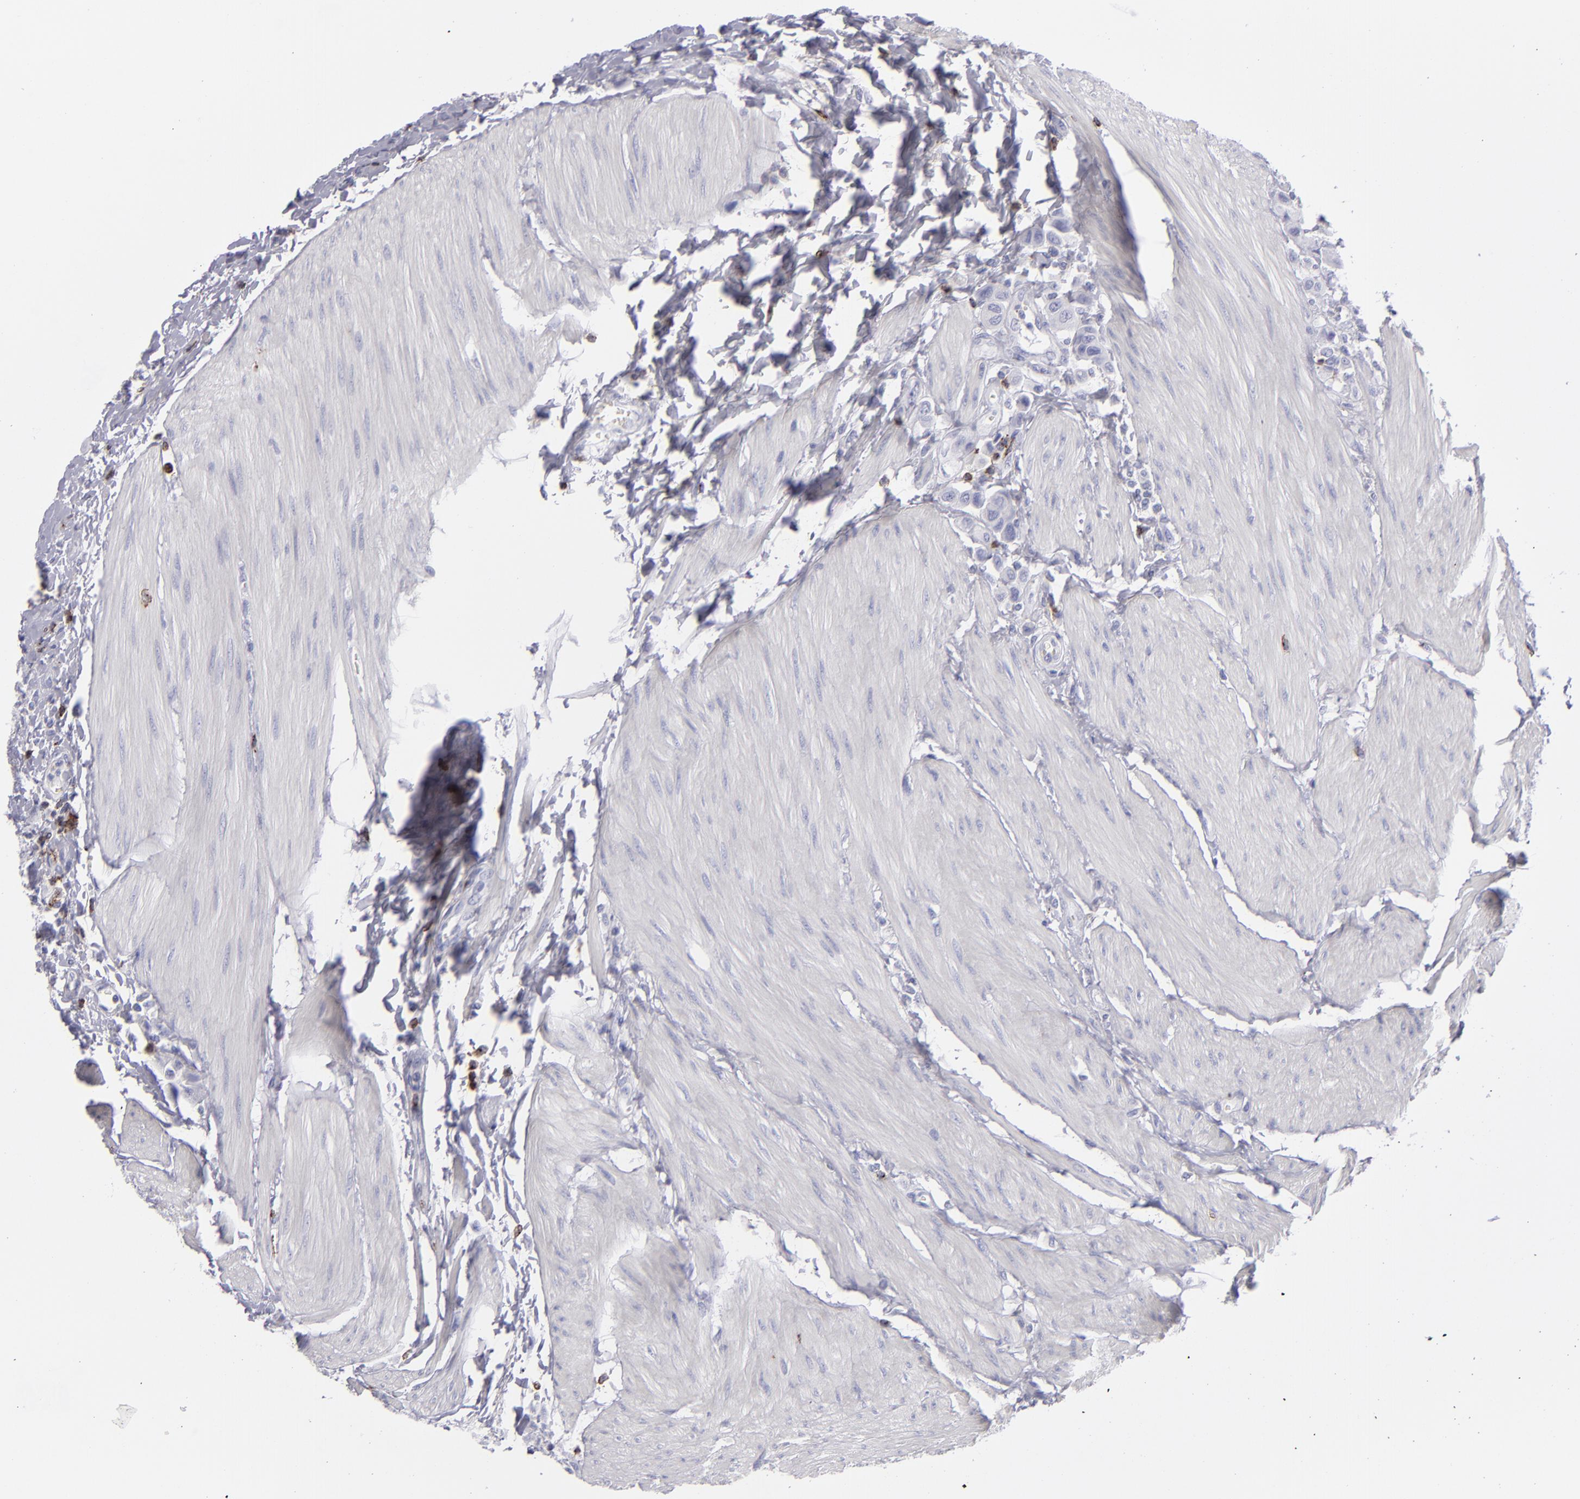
{"staining": {"intensity": "negative", "quantity": "none", "location": "none"}, "tissue": "urothelial cancer", "cell_type": "Tumor cells", "image_type": "cancer", "snomed": [{"axis": "morphology", "description": "Urothelial carcinoma, High grade"}, {"axis": "topography", "description": "Urinary bladder"}], "caption": "This image is of urothelial cancer stained with IHC to label a protein in brown with the nuclei are counter-stained blue. There is no expression in tumor cells.", "gene": "CD2", "patient": {"sex": "male", "age": 50}}